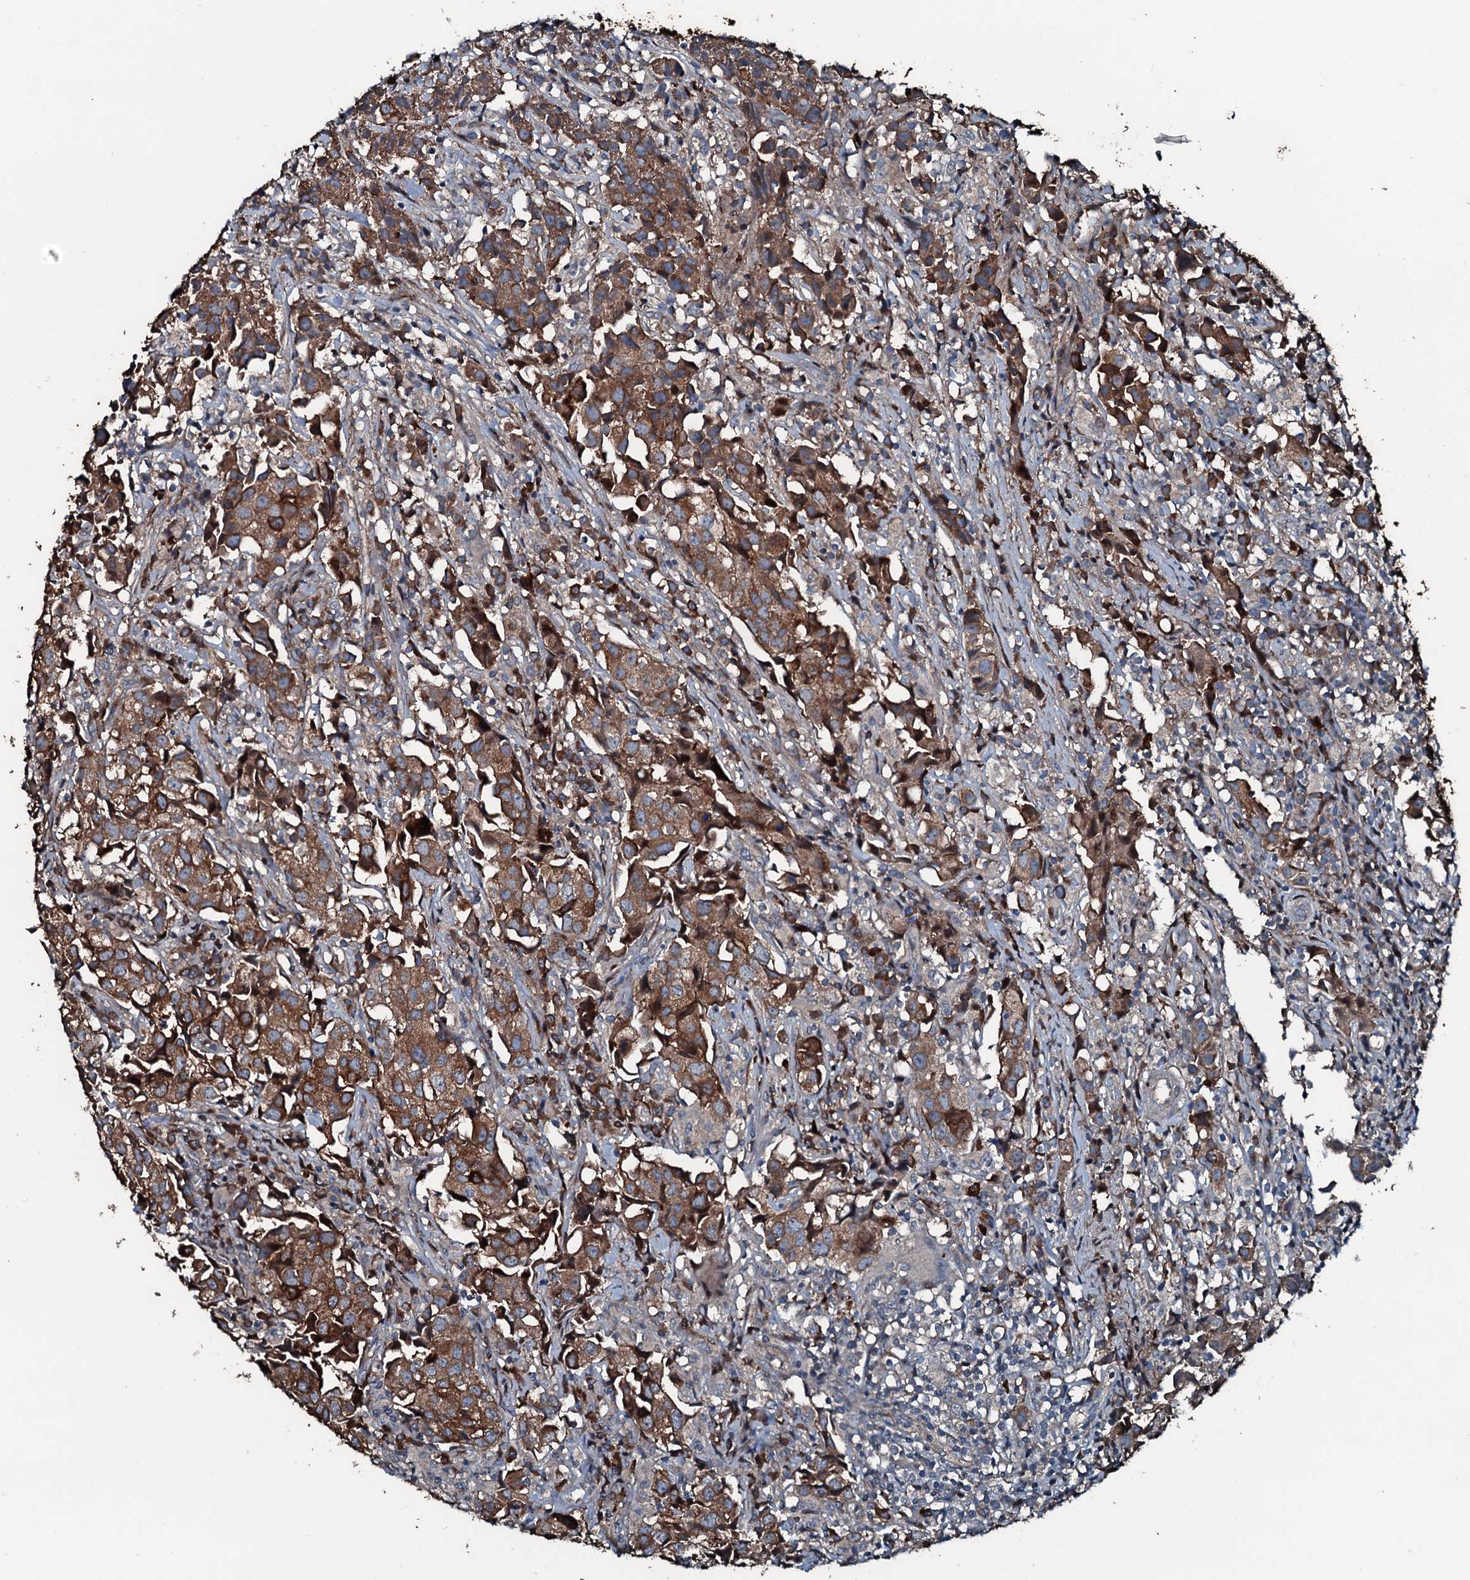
{"staining": {"intensity": "moderate", "quantity": ">75%", "location": "cytoplasmic/membranous"}, "tissue": "urothelial cancer", "cell_type": "Tumor cells", "image_type": "cancer", "snomed": [{"axis": "morphology", "description": "Urothelial carcinoma, High grade"}, {"axis": "topography", "description": "Urinary bladder"}], "caption": "Urothelial cancer stained with a protein marker reveals moderate staining in tumor cells.", "gene": "AARS1", "patient": {"sex": "female", "age": 75}}